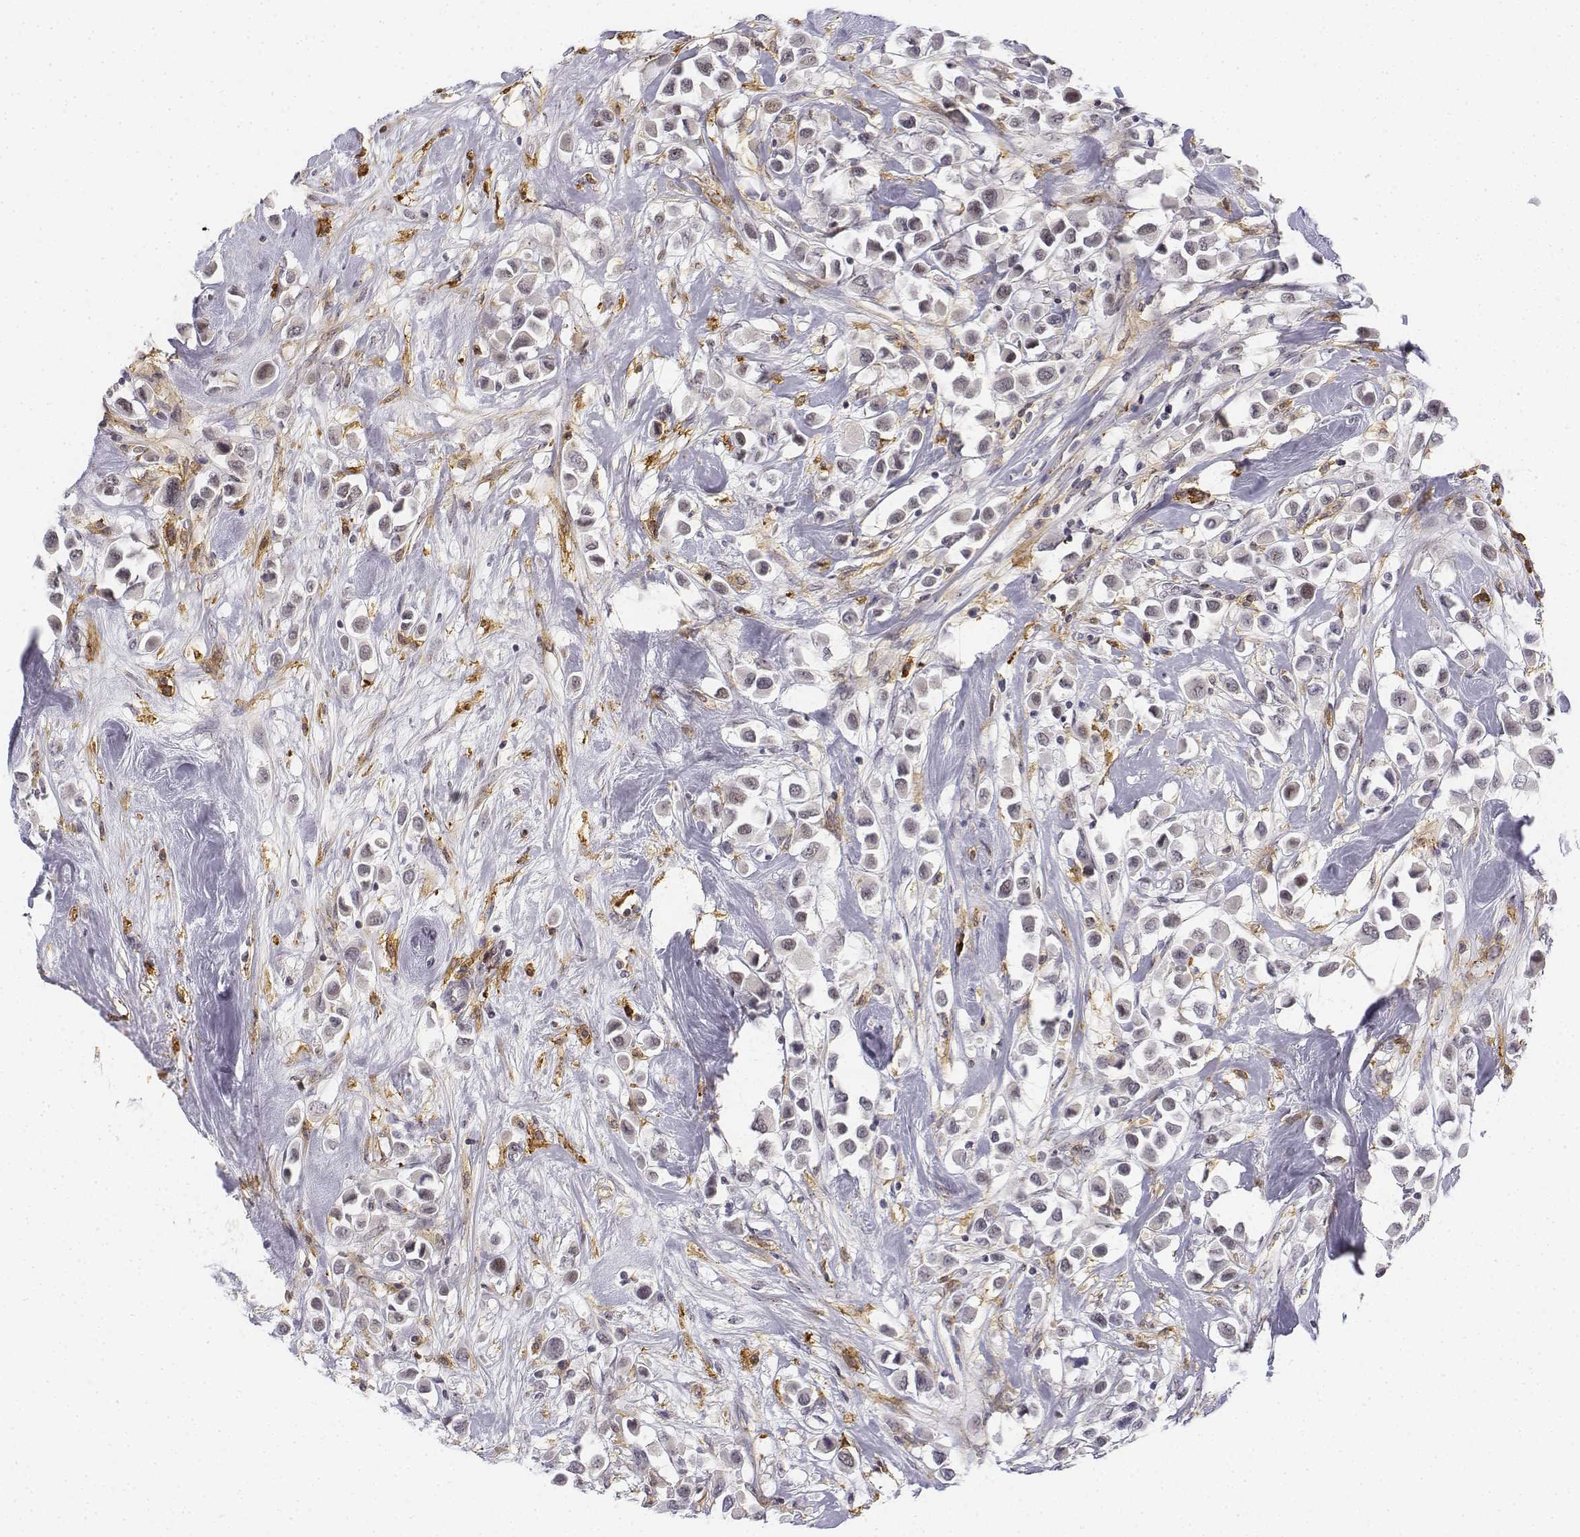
{"staining": {"intensity": "negative", "quantity": "none", "location": "none"}, "tissue": "breast cancer", "cell_type": "Tumor cells", "image_type": "cancer", "snomed": [{"axis": "morphology", "description": "Duct carcinoma"}, {"axis": "topography", "description": "Breast"}], "caption": "Immunohistochemistry micrograph of breast cancer (intraductal carcinoma) stained for a protein (brown), which reveals no positivity in tumor cells.", "gene": "CD14", "patient": {"sex": "female", "age": 61}}